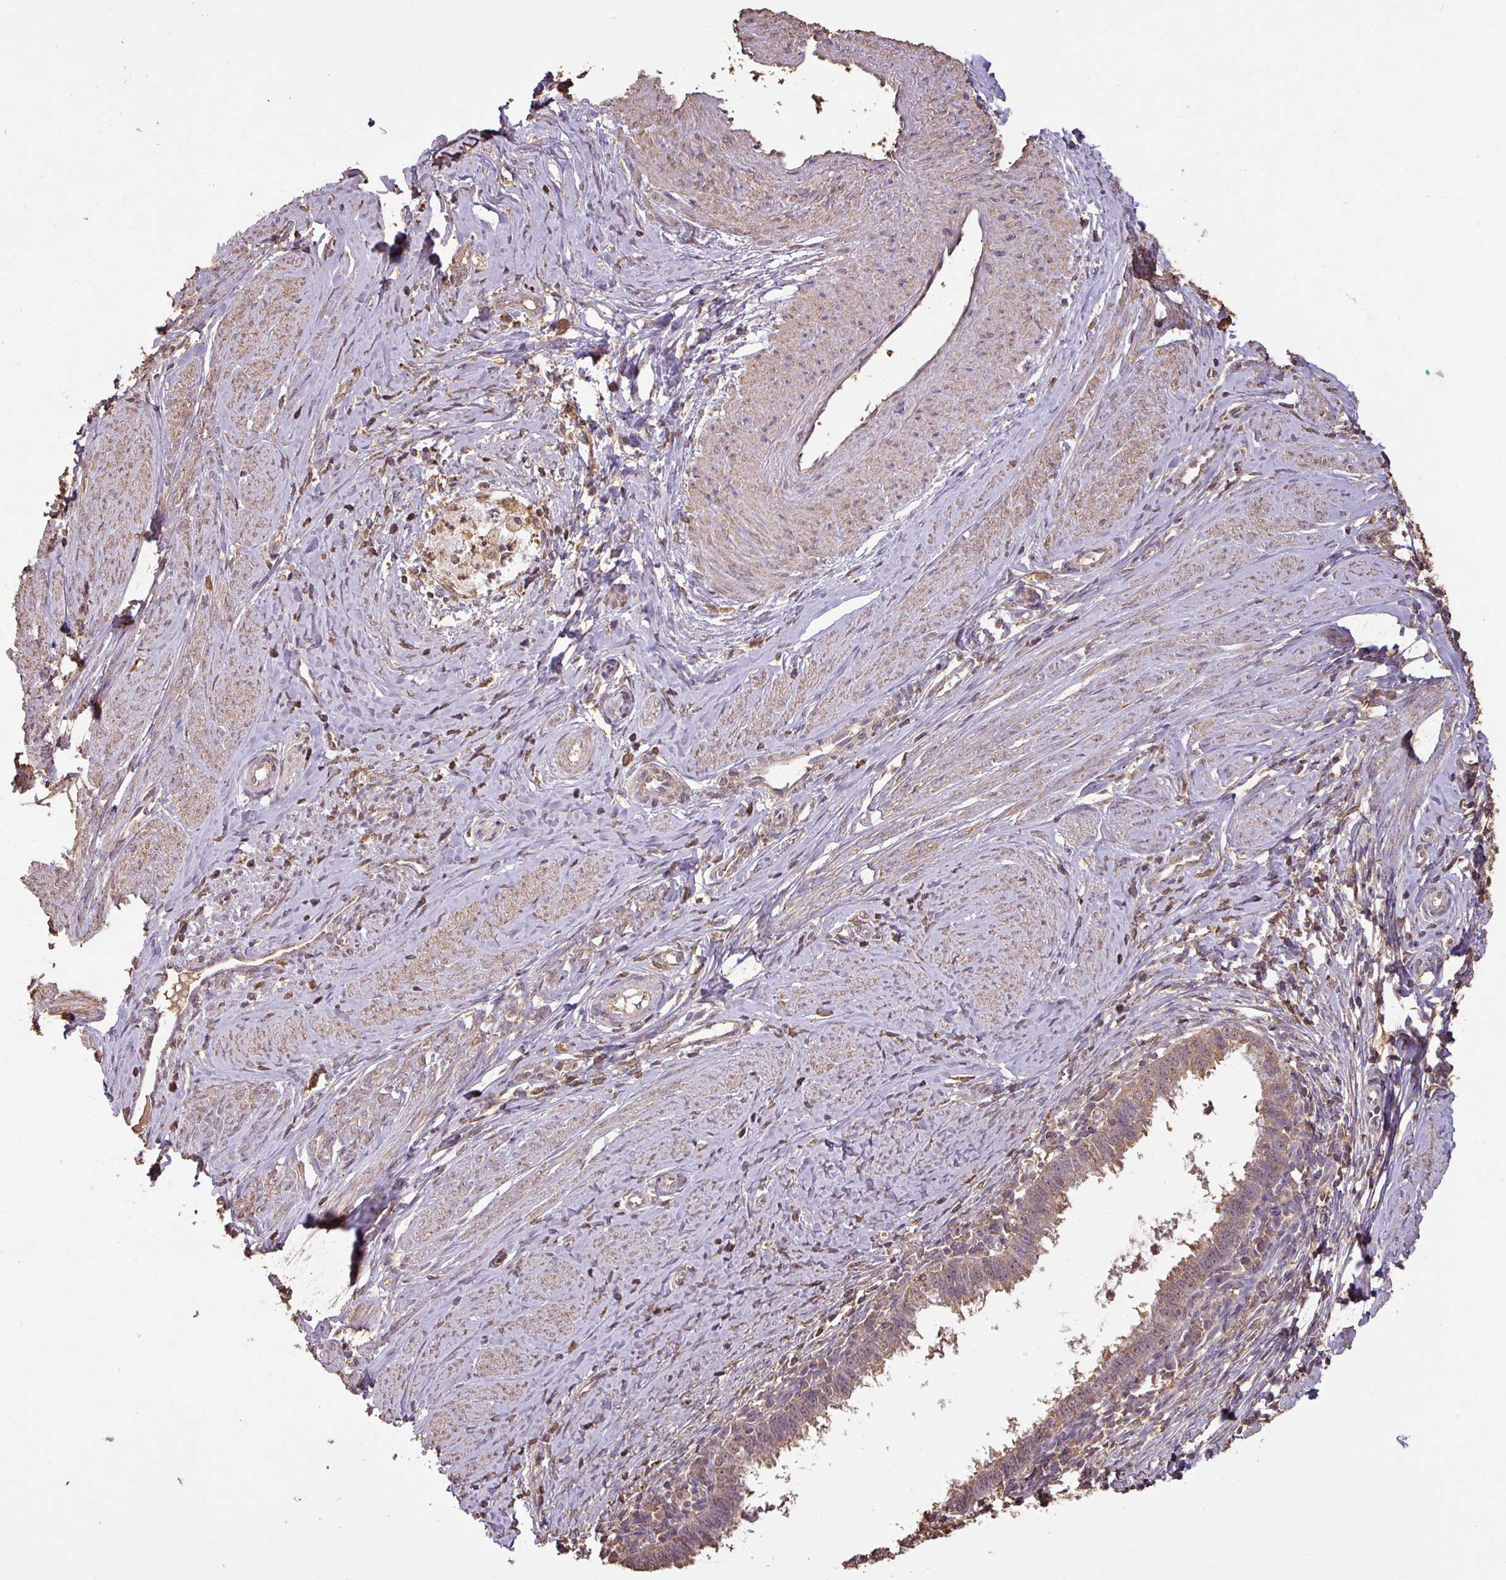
{"staining": {"intensity": "moderate", "quantity": ">75%", "location": "cytoplasmic/membranous"}, "tissue": "cervical cancer", "cell_type": "Tumor cells", "image_type": "cancer", "snomed": [{"axis": "morphology", "description": "Adenocarcinoma, NOS"}, {"axis": "topography", "description": "Cervix"}], "caption": "Immunohistochemistry of human cervical adenocarcinoma displays medium levels of moderate cytoplasmic/membranous expression in approximately >75% of tumor cells.", "gene": "ATAT1", "patient": {"sex": "female", "age": 36}}